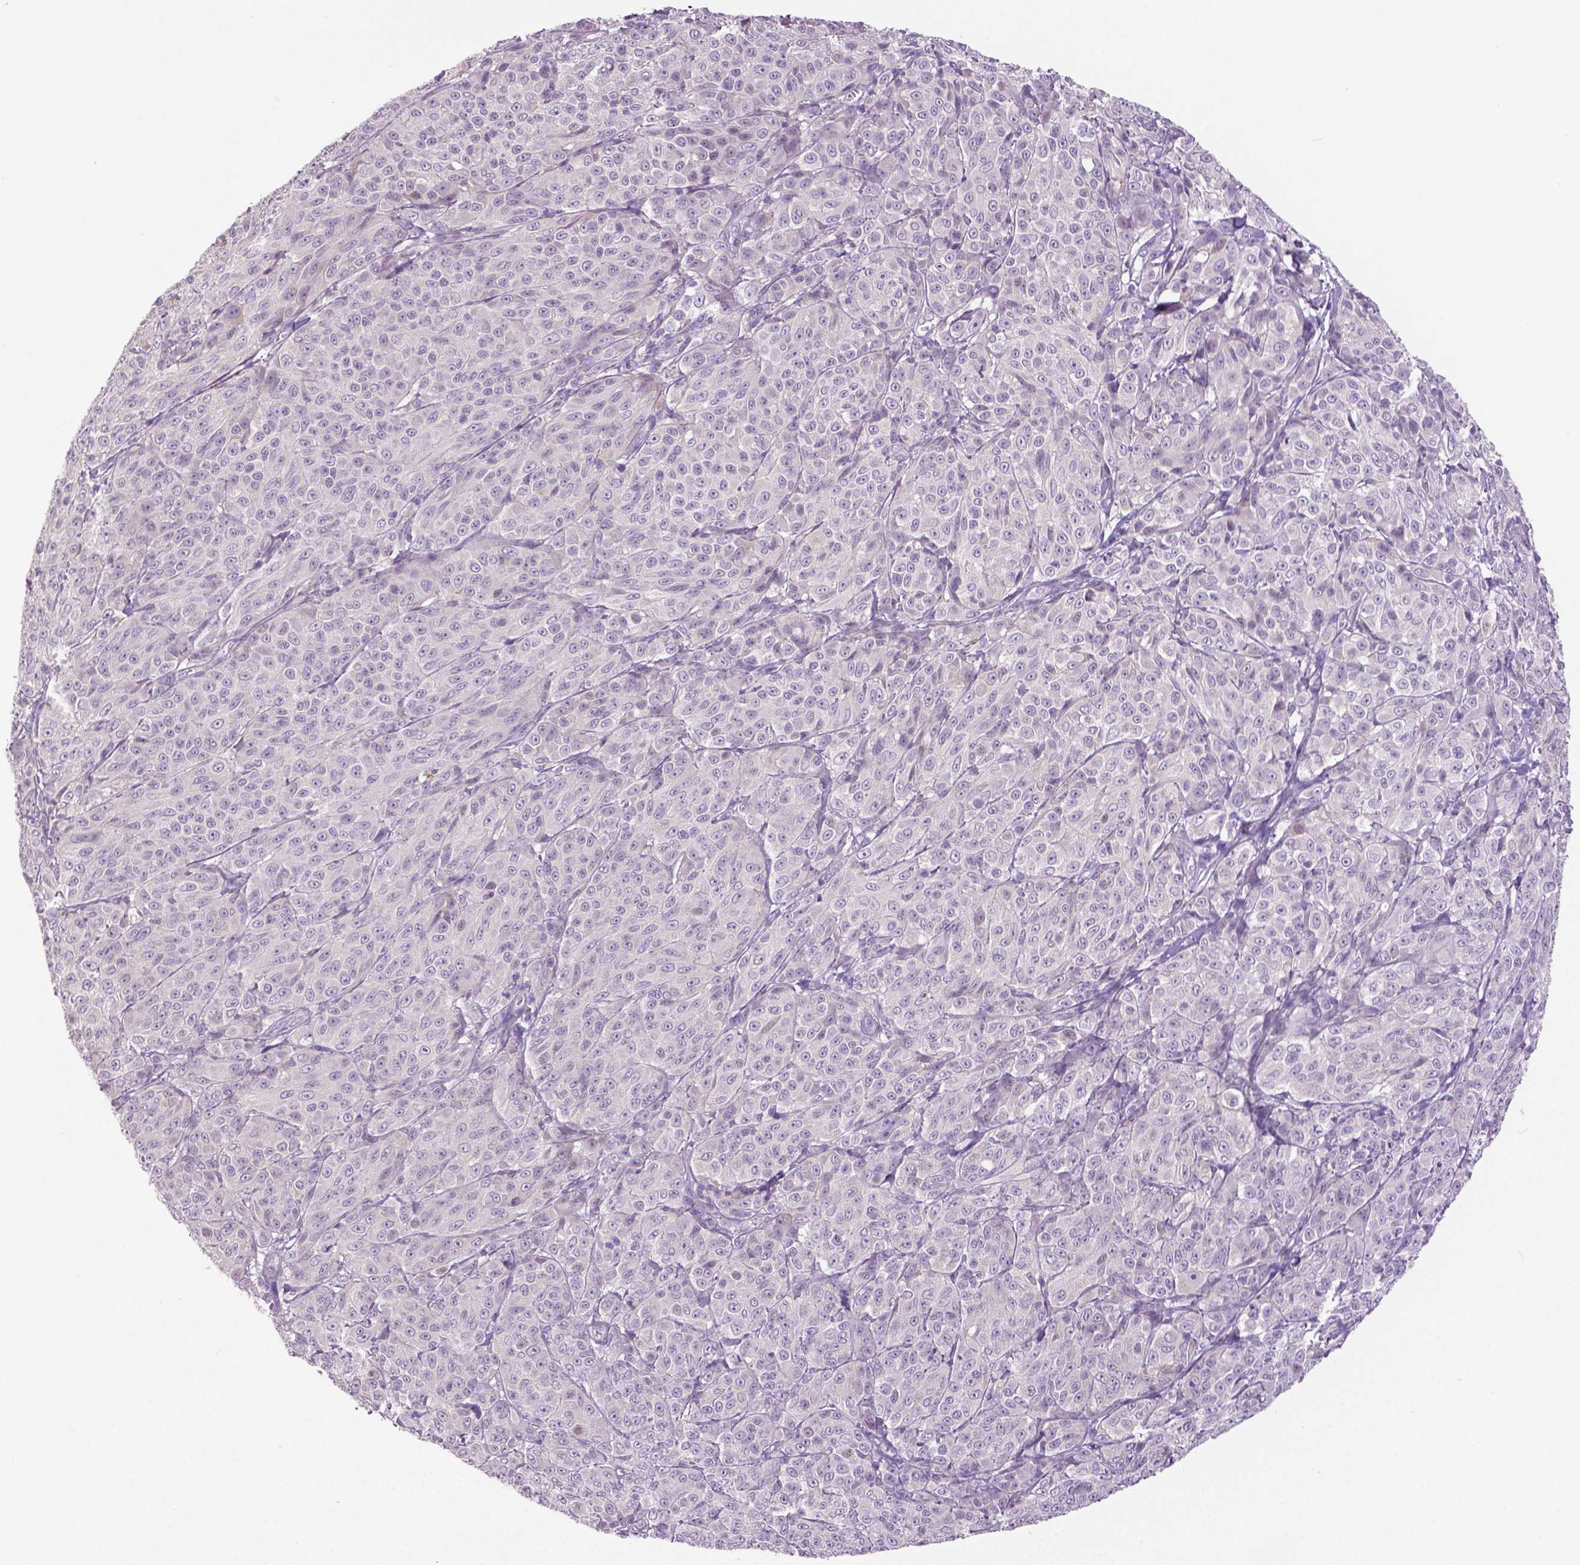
{"staining": {"intensity": "negative", "quantity": "none", "location": "none"}, "tissue": "melanoma", "cell_type": "Tumor cells", "image_type": "cancer", "snomed": [{"axis": "morphology", "description": "Malignant melanoma, NOS"}, {"axis": "topography", "description": "Skin"}], "caption": "Tumor cells show no significant protein staining in melanoma.", "gene": "DNAH12", "patient": {"sex": "male", "age": 89}}